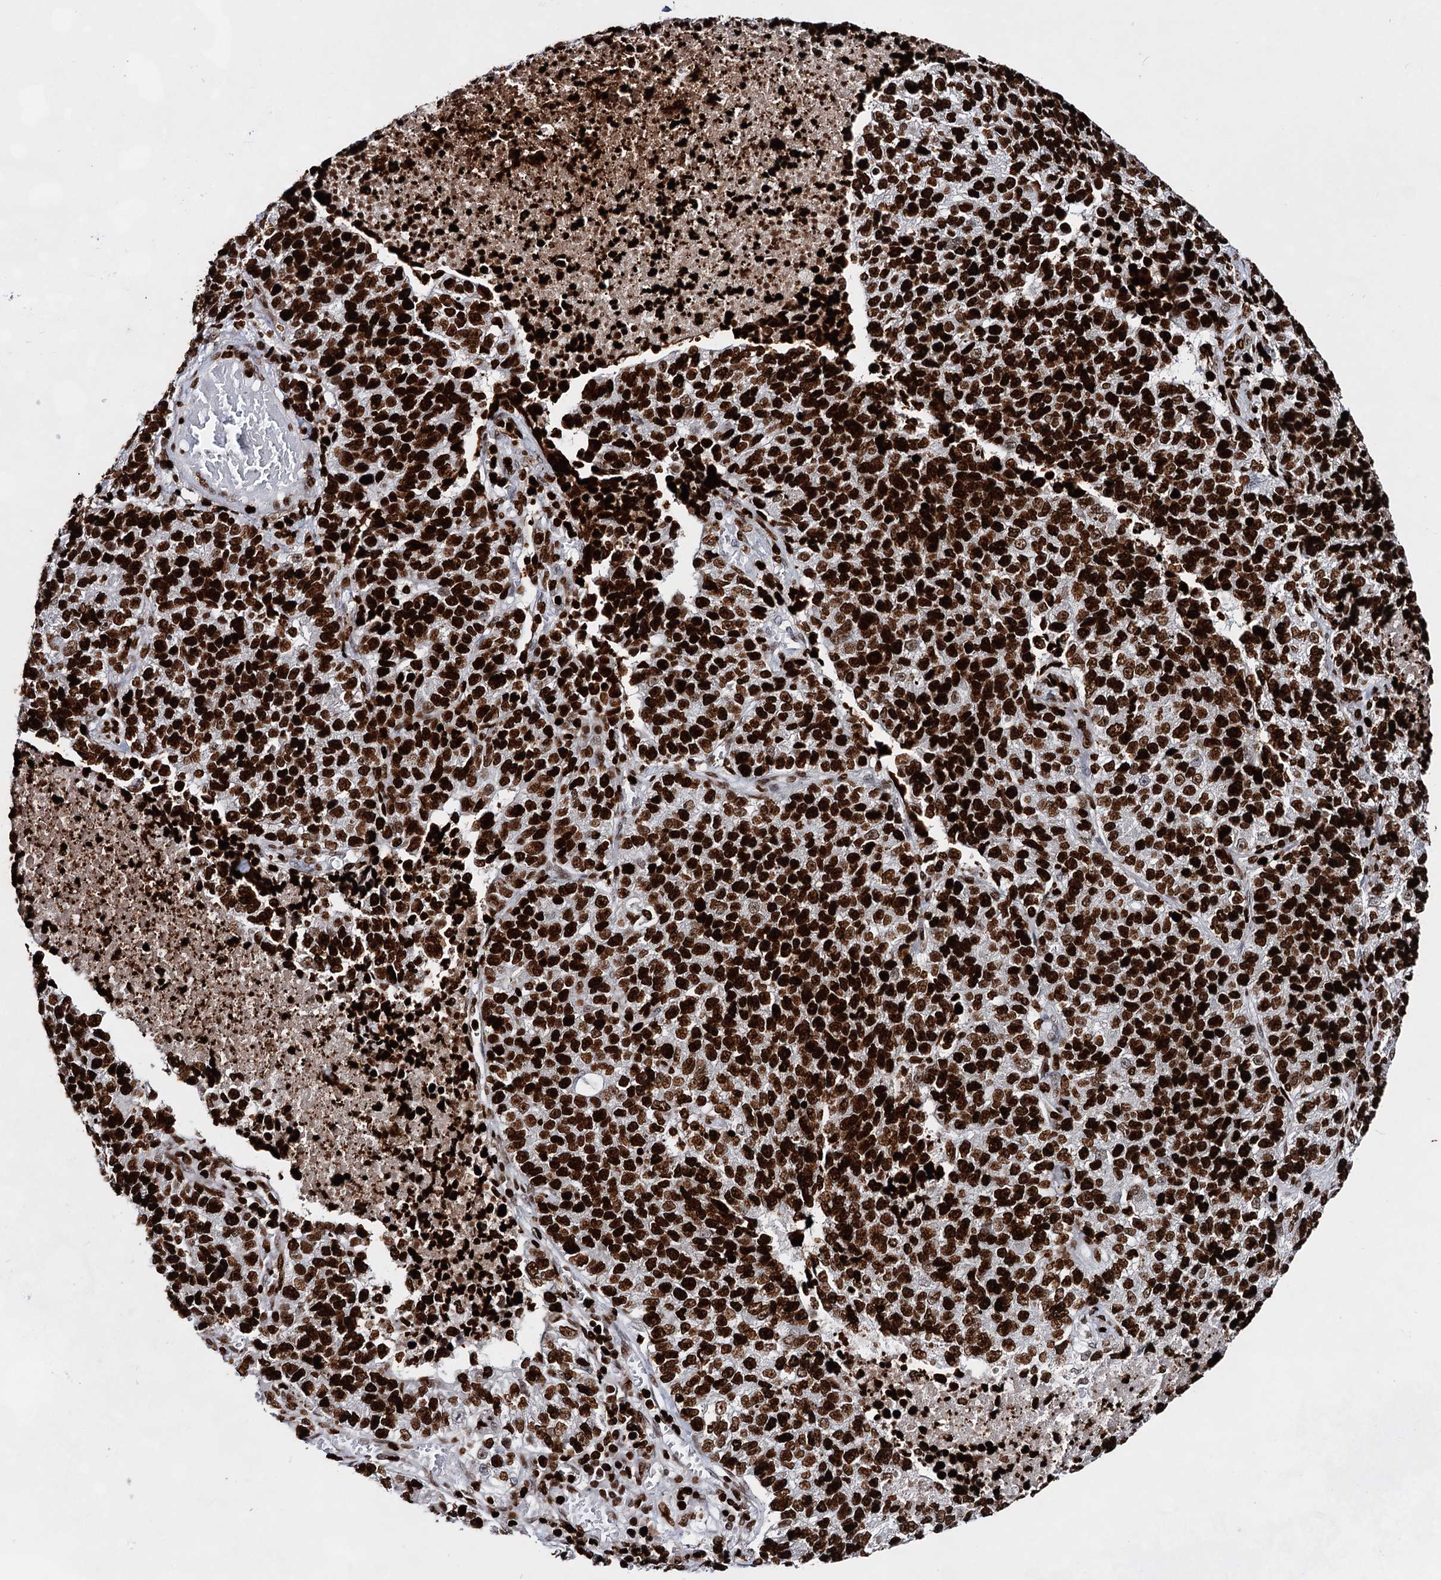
{"staining": {"intensity": "strong", "quantity": ">75%", "location": "nuclear"}, "tissue": "lung cancer", "cell_type": "Tumor cells", "image_type": "cancer", "snomed": [{"axis": "morphology", "description": "Adenocarcinoma, NOS"}, {"axis": "topography", "description": "Lung"}], "caption": "There is high levels of strong nuclear positivity in tumor cells of lung cancer (adenocarcinoma), as demonstrated by immunohistochemical staining (brown color).", "gene": "HMGB2", "patient": {"sex": "male", "age": 49}}